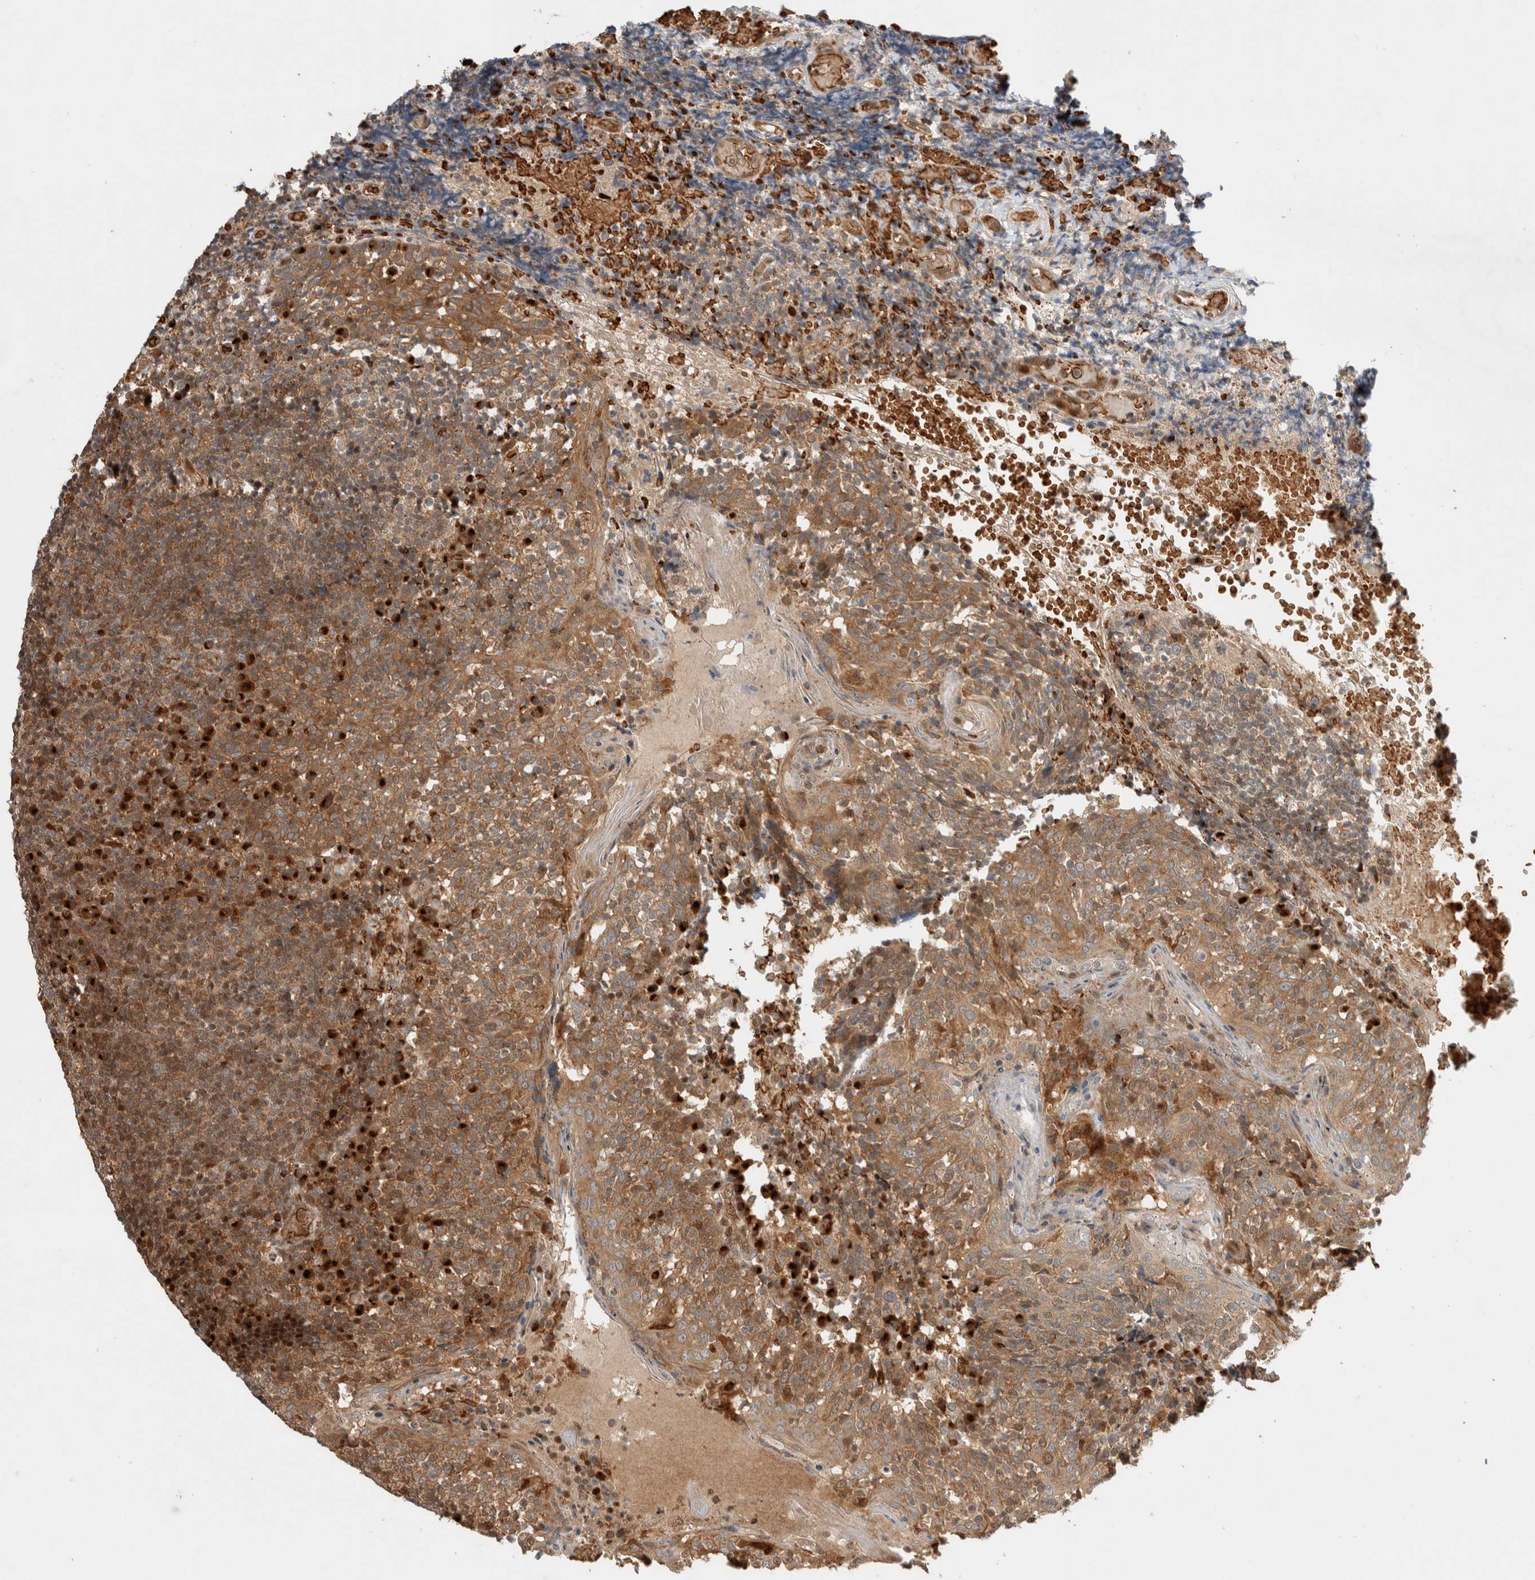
{"staining": {"intensity": "moderate", "quantity": ">75%", "location": "cytoplasmic/membranous"}, "tissue": "tonsil", "cell_type": "Germinal center cells", "image_type": "normal", "snomed": [{"axis": "morphology", "description": "Normal tissue, NOS"}, {"axis": "topography", "description": "Tonsil"}], "caption": "The micrograph displays immunohistochemical staining of normal tonsil. There is moderate cytoplasmic/membranous expression is present in approximately >75% of germinal center cells.", "gene": "OTUD6B", "patient": {"sex": "female", "age": 19}}